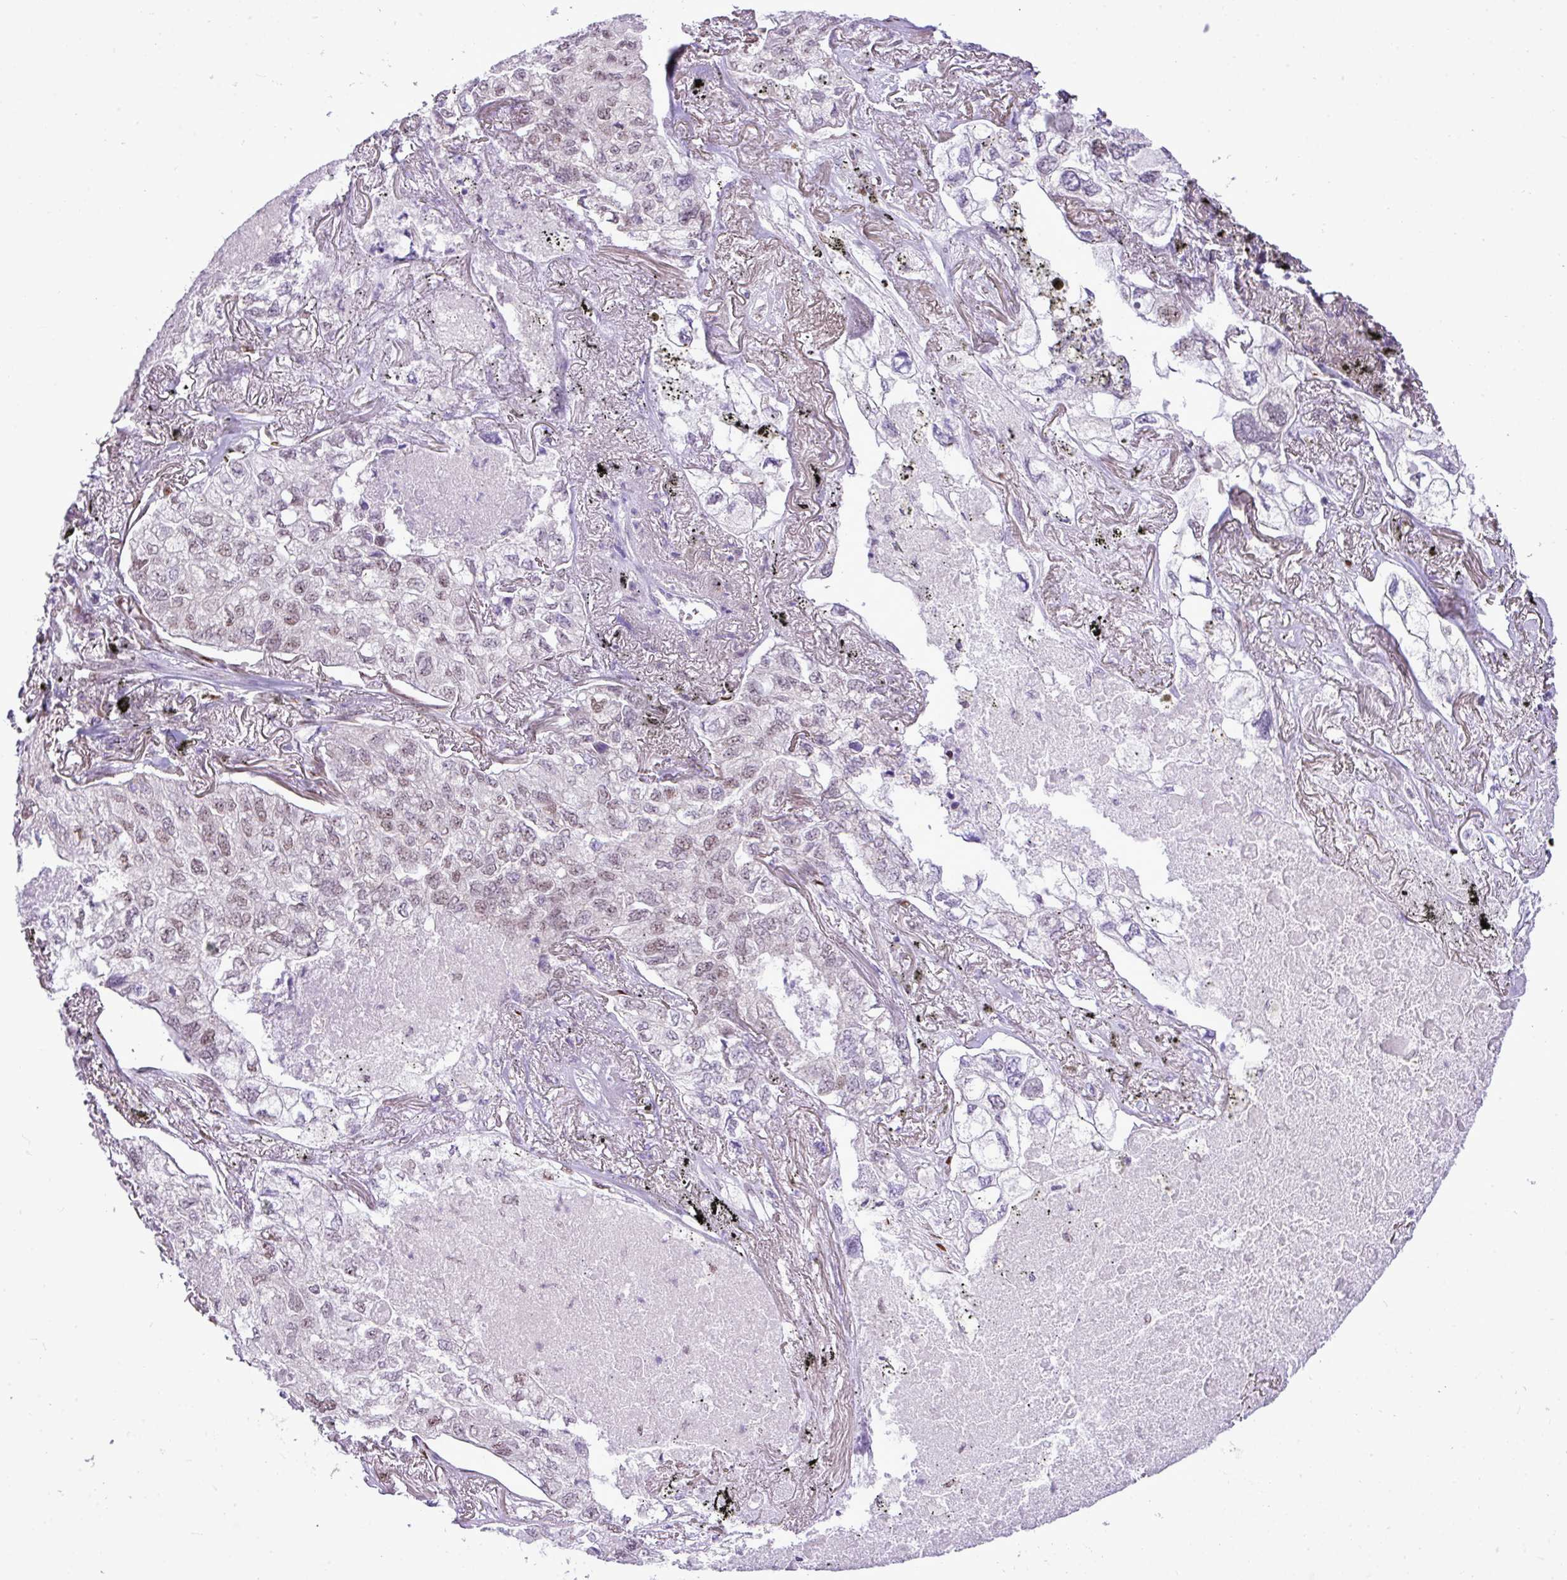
{"staining": {"intensity": "moderate", "quantity": "25%-75%", "location": "nuclear"}, "tissue": "lung cancer", "cell_type": "Tumor cells", "image_type": "cancer", "snomed": [{"axis": "morphology", "description": "Adenocarcinoma, NOS"}, {"axis": "topography", "description": "Lung"}], "caption": "Moderate nuclear positivity is present in approximately 25%-75% of tumor cells in lung adenocarcinoma.", "gene": "ELOA2", "patient": {"sex": "male", "age": 65}}